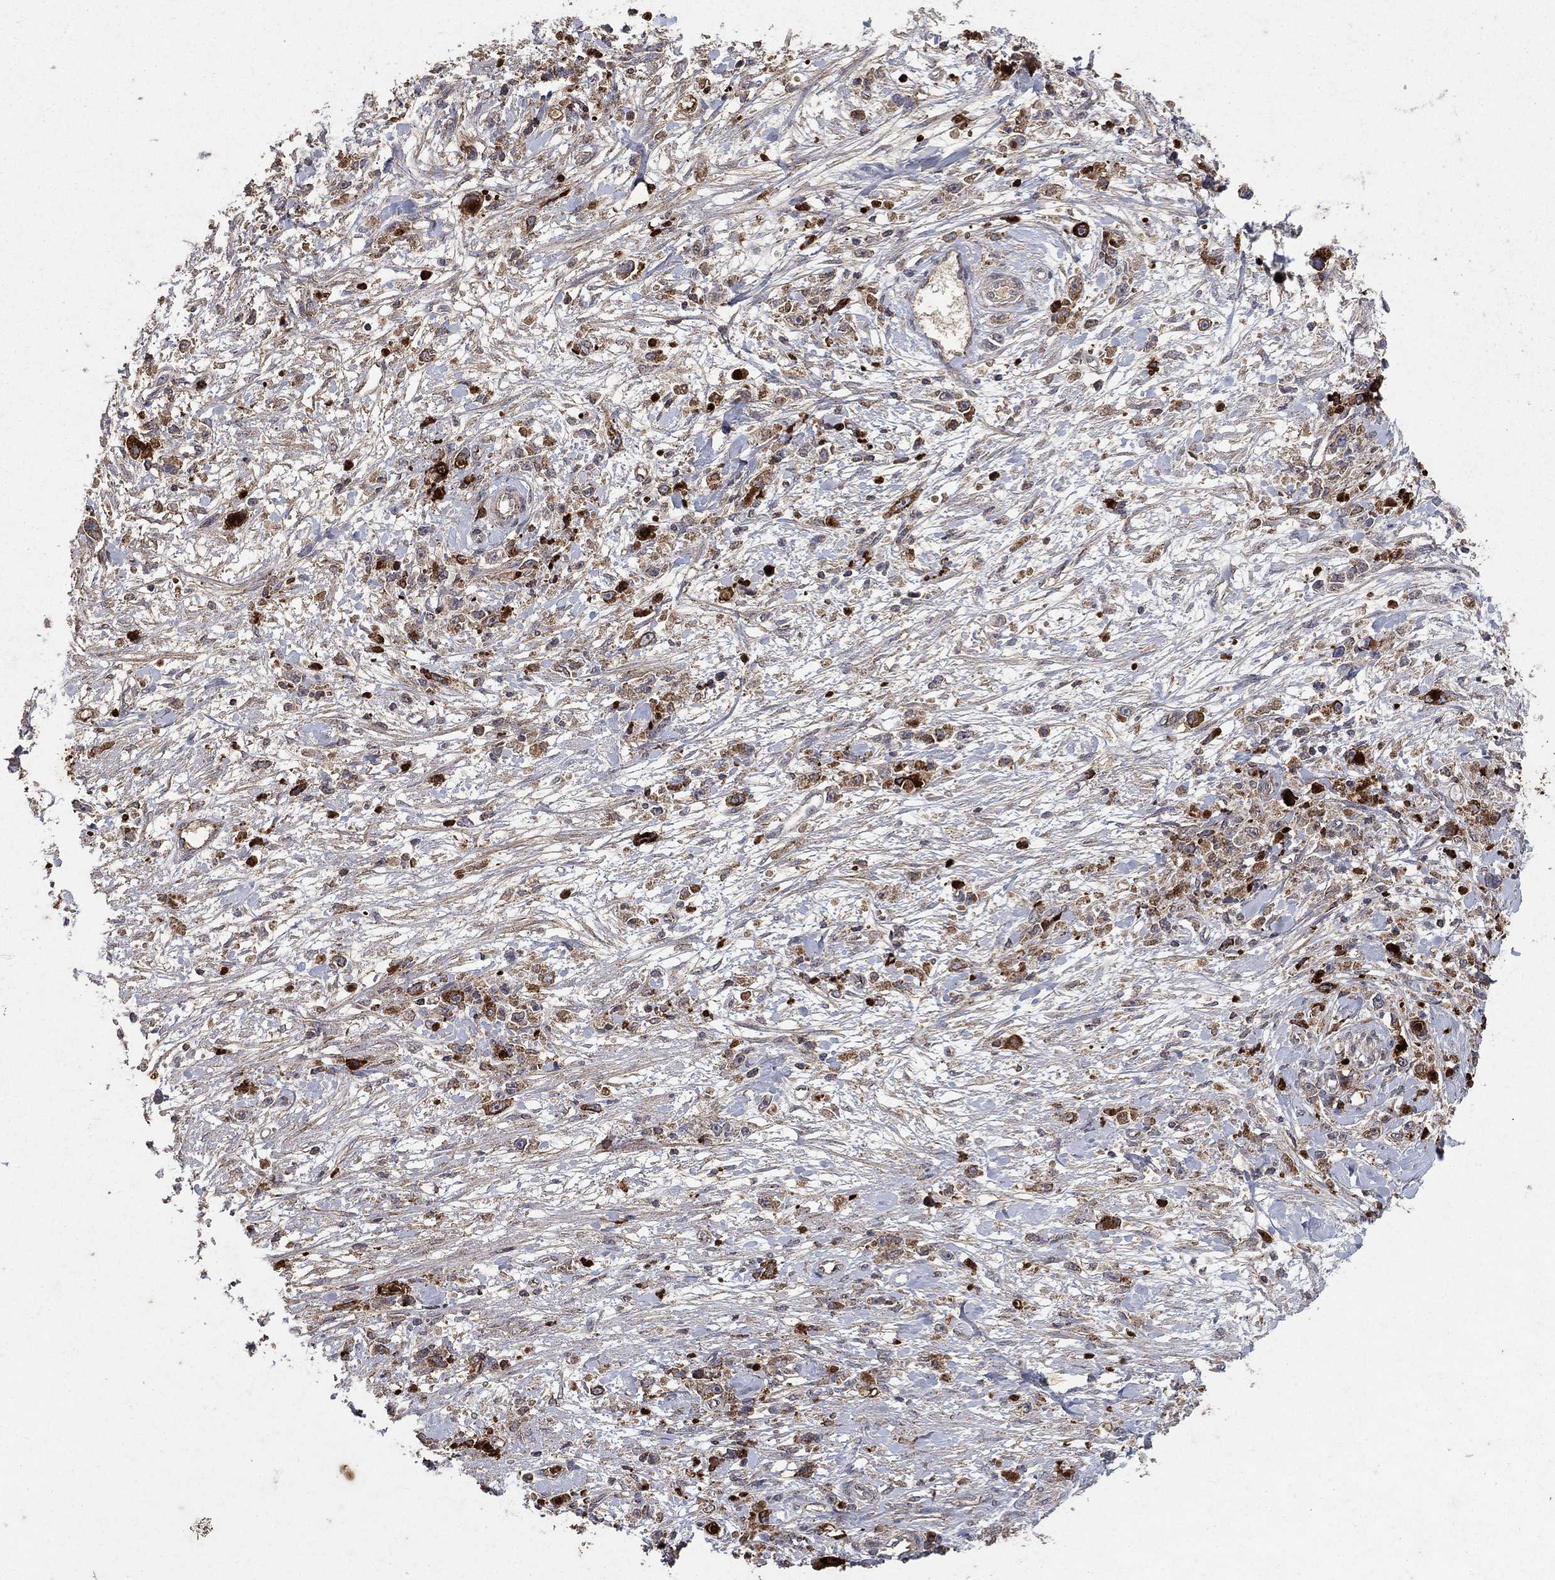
{"staining": {"intensity": "strong", "quantity": "<25%", "location": "cytoplasmic/membranous"}, "tissue": "stomach cancer", "cell_type": "Tumor cells", "image_type": "cancer", "snomed": [{"axis": "morphology", "description": "Adenocarcinoma, NOS"}, {"axis": "topography", "description": "Stomach"}], "caption": "The histopathology image reveals immunohistochemical staining of stomach cancer. There is strong cytoplasmic/membranous staining is present in about <25% of tumor cells.", "gene": "CD24", "patient": {"sex": "female", "age": 59}}